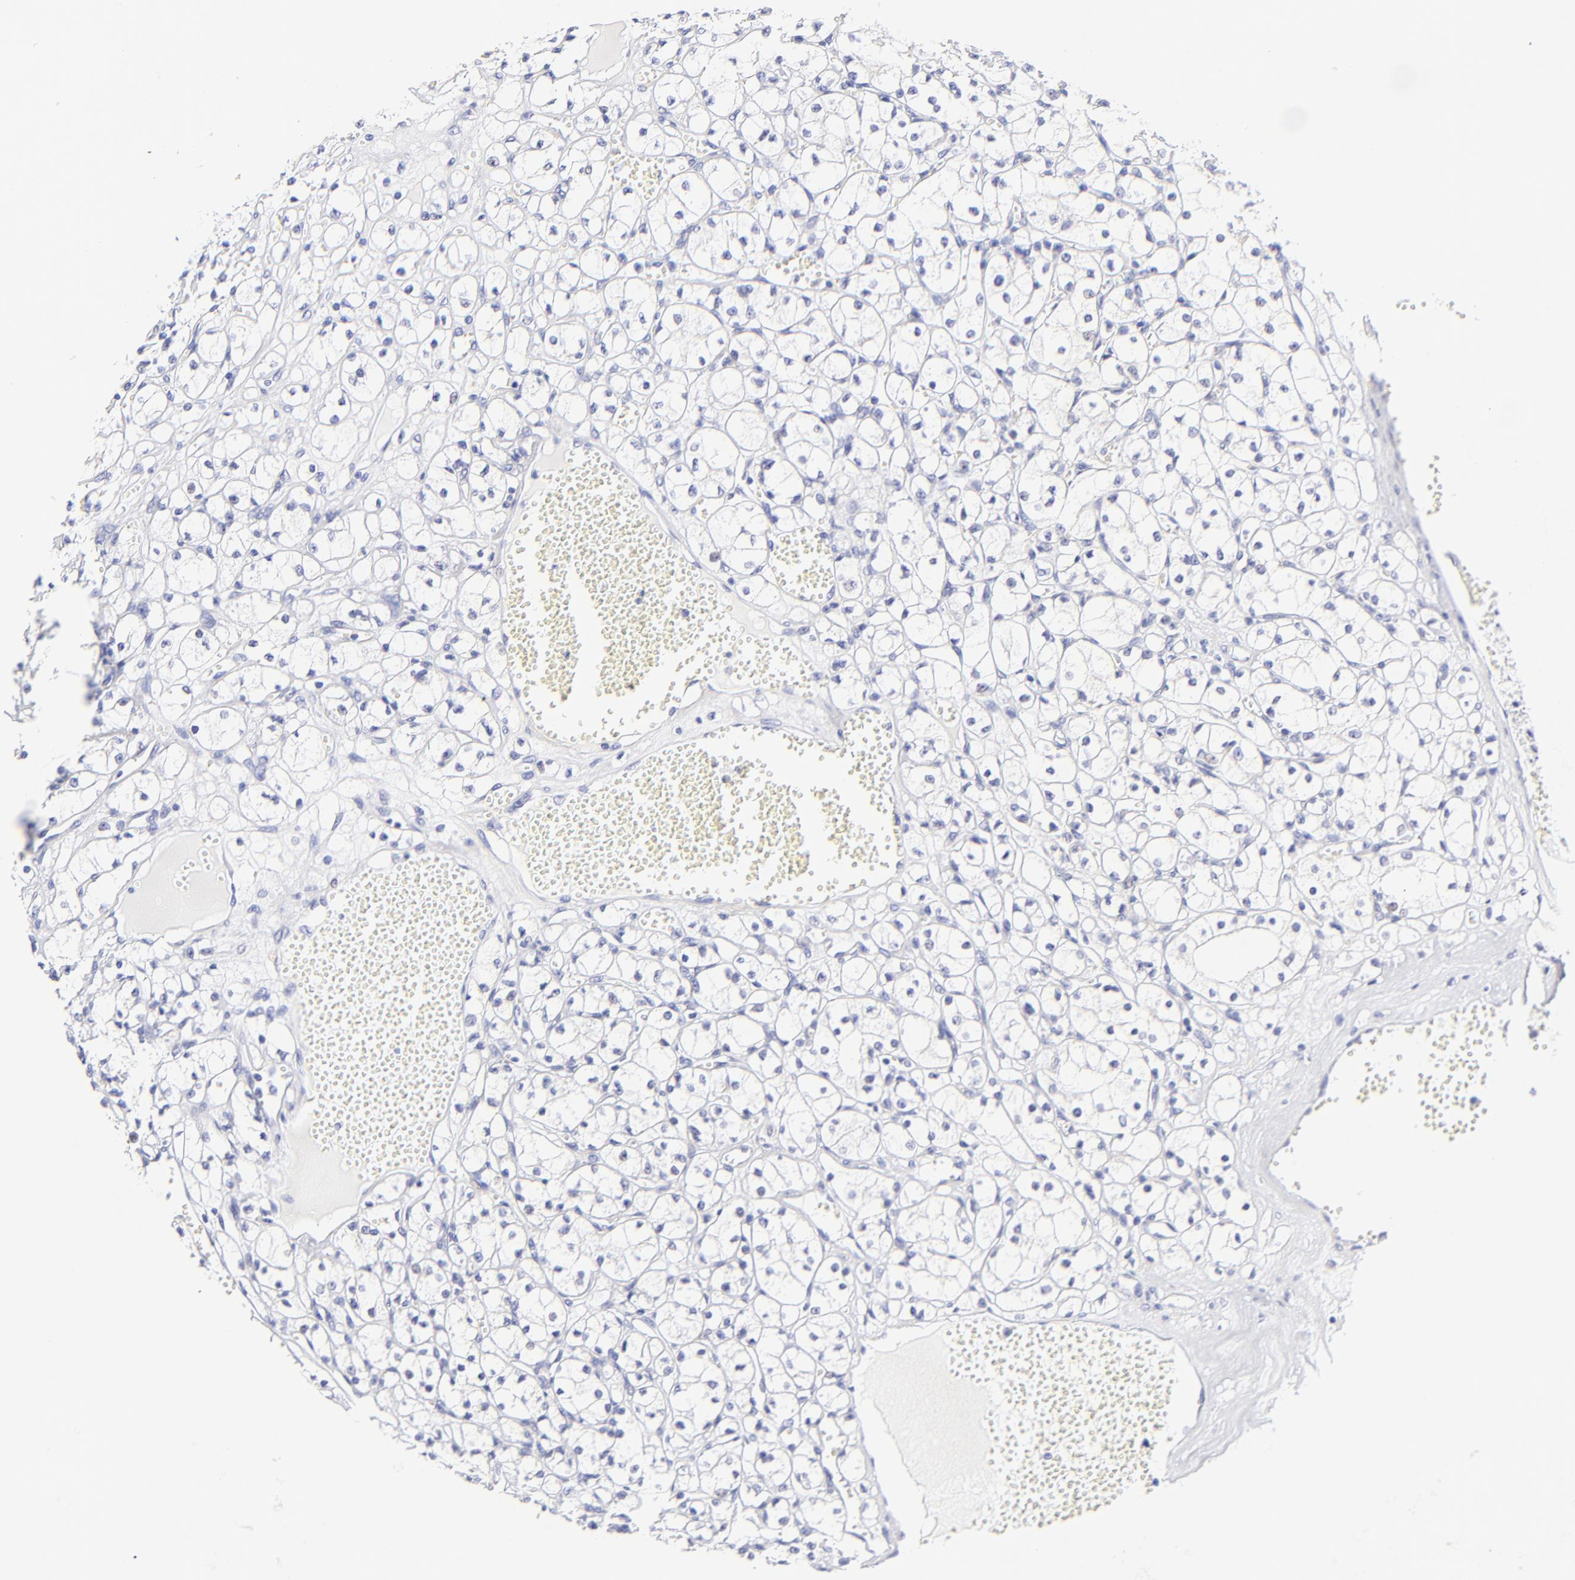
{"staining": {"intensity": "negative", "quantity": "none", "location": "none"}, "tissue": "renal cancer", "cell_type": "Tumor cells", "image_type": "cancer", "snomed": [{"axis": "morphology", "description": "Adenocarcinoma, NOS"}, {"axis": "topography", "description": "Kidney"}], "caption": "A histopathology image of human adenocarcinoma (renal) is negative for staining in tumor cells.", "gene": "RAB3A", "patient": {"sex": "male", "age": 61}}